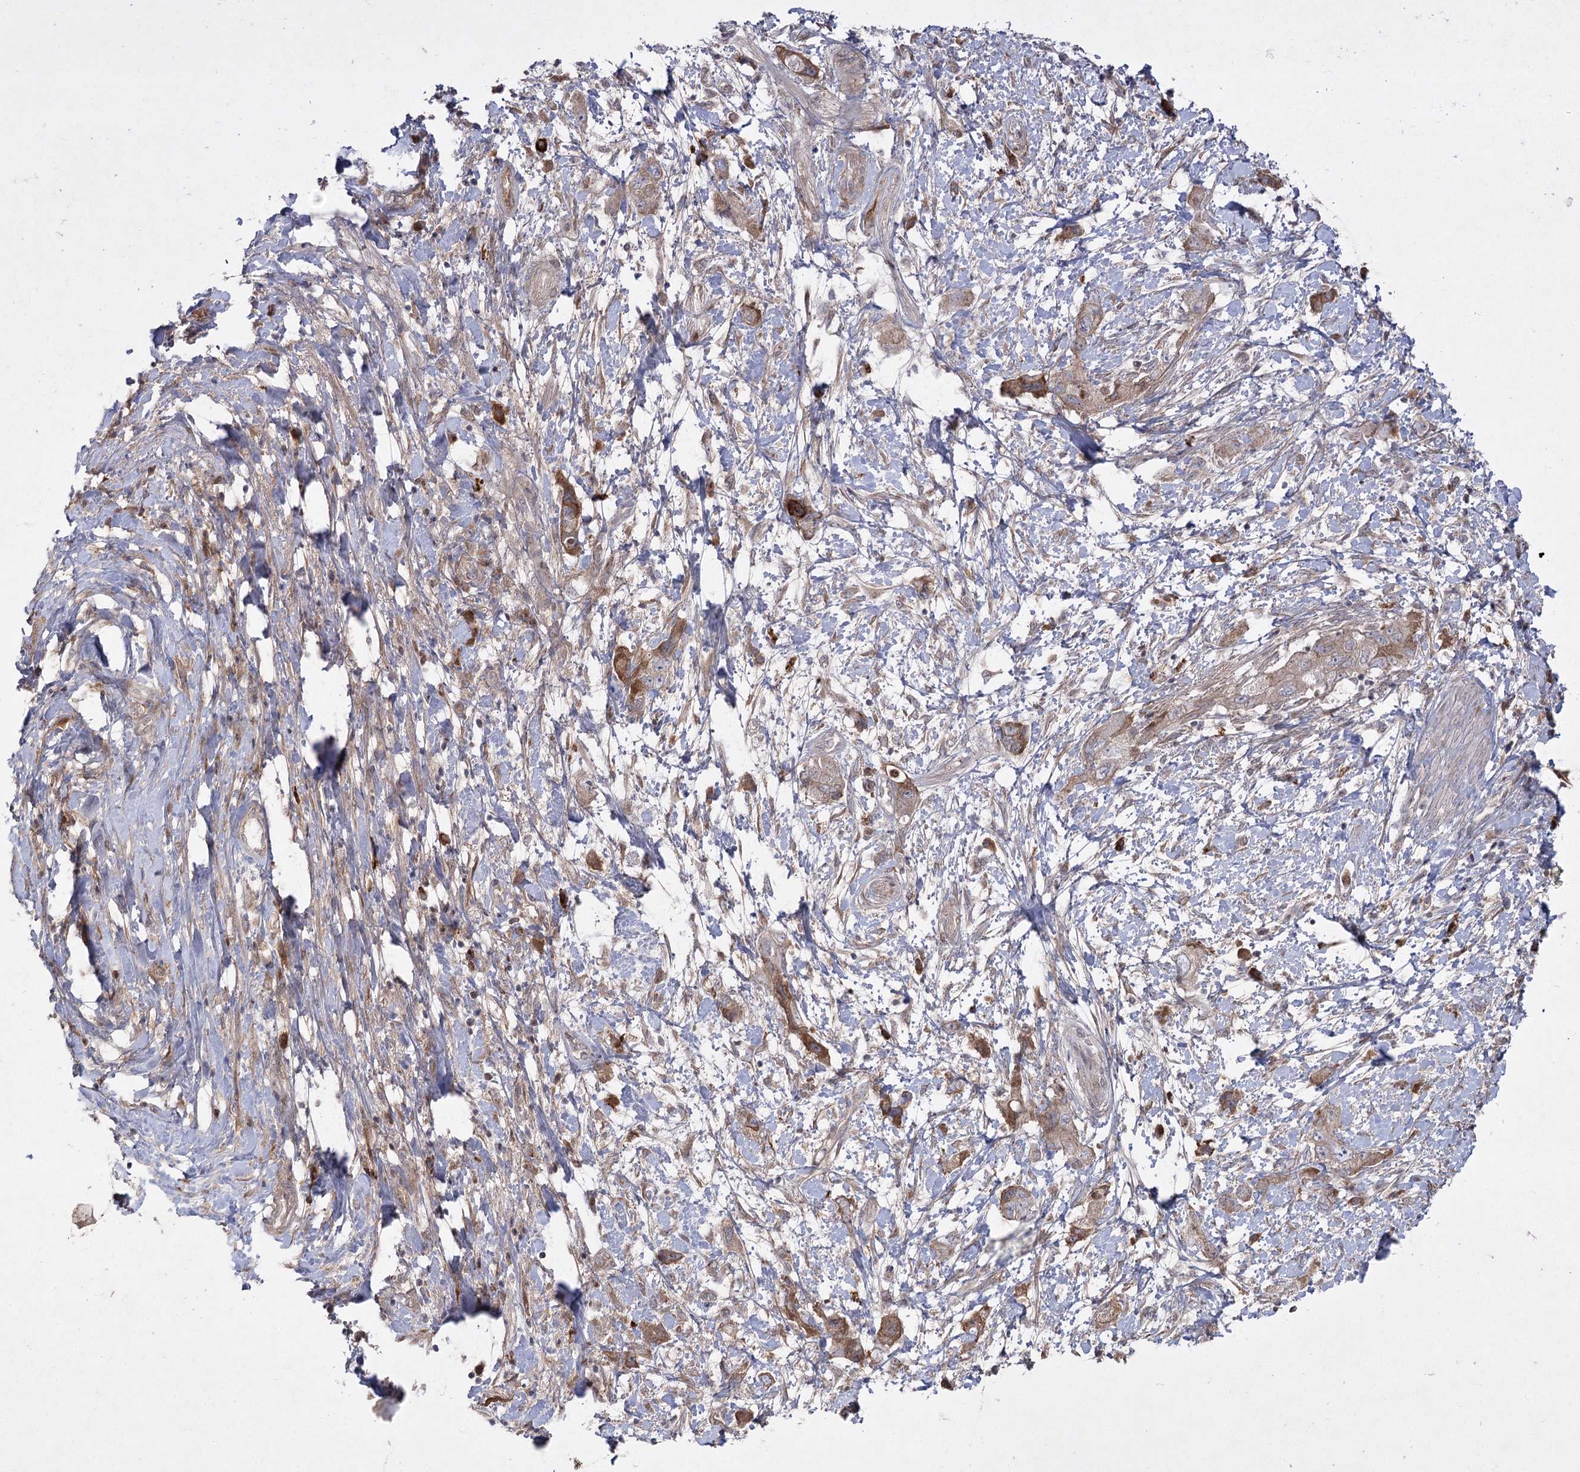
{"staining": {"intensity": "moderate", "quantity": ">75%", "location": "cytoplasmic/membranous"}, "tissue": "pancreatic cancer", "cell_type": "Tumor cells", "image_type": "cancer", "snomed": [{"axis": "morphology", "description": "Adenocarcinoma, NOS"}, {"axis": "topography", "description": "Pancreas"}], "caption": "Immunohistochemical staining of pancreatic adenocarcinoma demonstrates medium levels of moderate cytoplasmic/membranous protein staining in about >75% of tumor cells.", "gene": "PLEKHA5", "patient": {"sex": "female", "age": 73}}